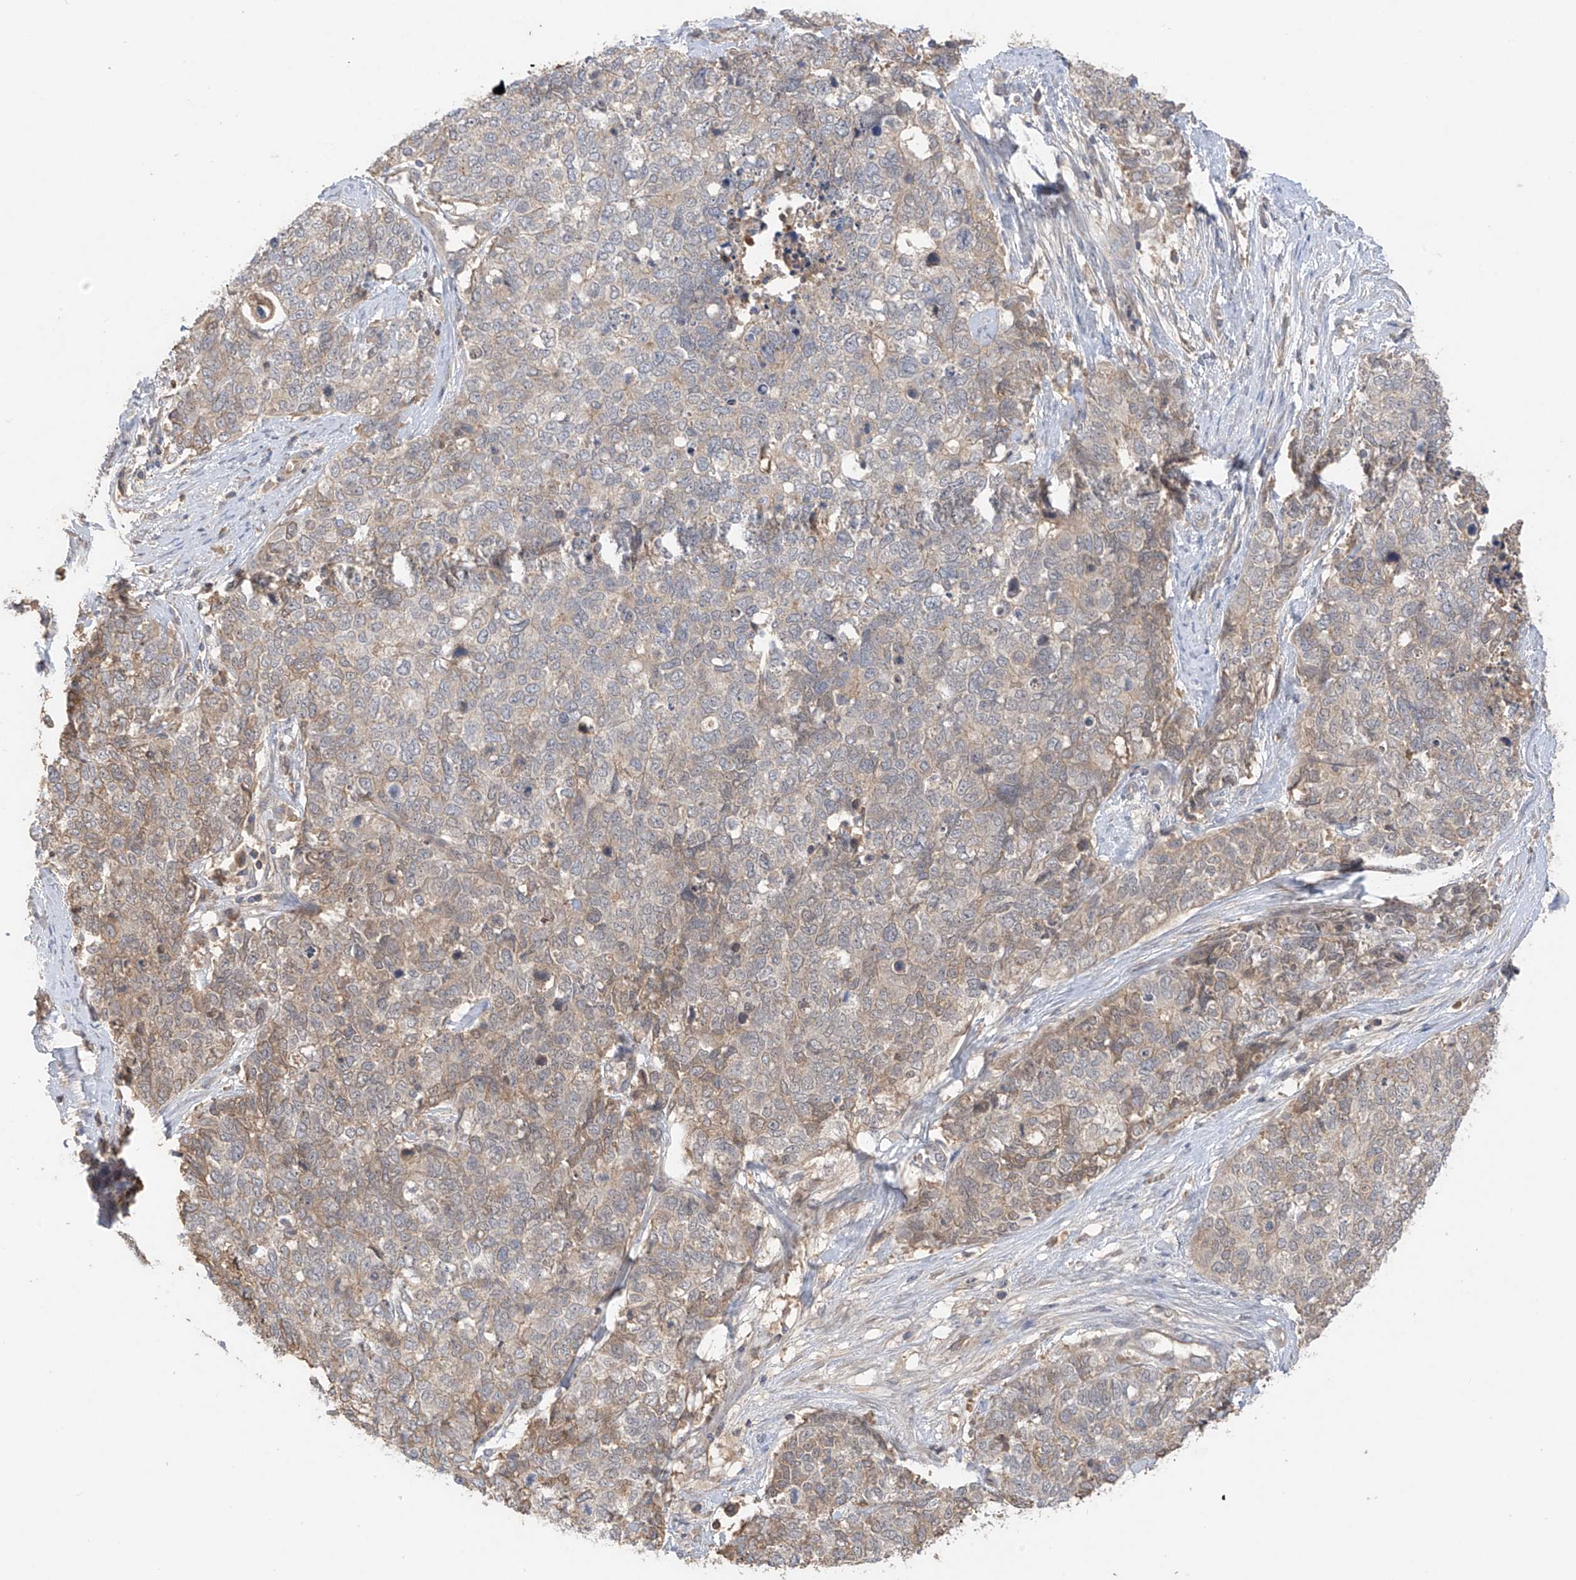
{"staining": {"intensity": "weak", "quantity": "25%-75%", "location": "cytoplasmic/membranous"}, "tissue": "cervical cancer", "cell_type": "Tumor cells", "image_type": "cancer", "snomed": [{"axis": "morphology", "description": "Squamous cell carcinoma, NOS"}, {"axis": "topography", "description": "Cervix"}], "caption": "A brown stain highlights weak cytoplasmic/membranous positivity of a protein in human squamous cell carcinoma (cervical) tumor cells.", "gene": "CACNA2D4", "patient": {"sex": "female", "age": 63}}